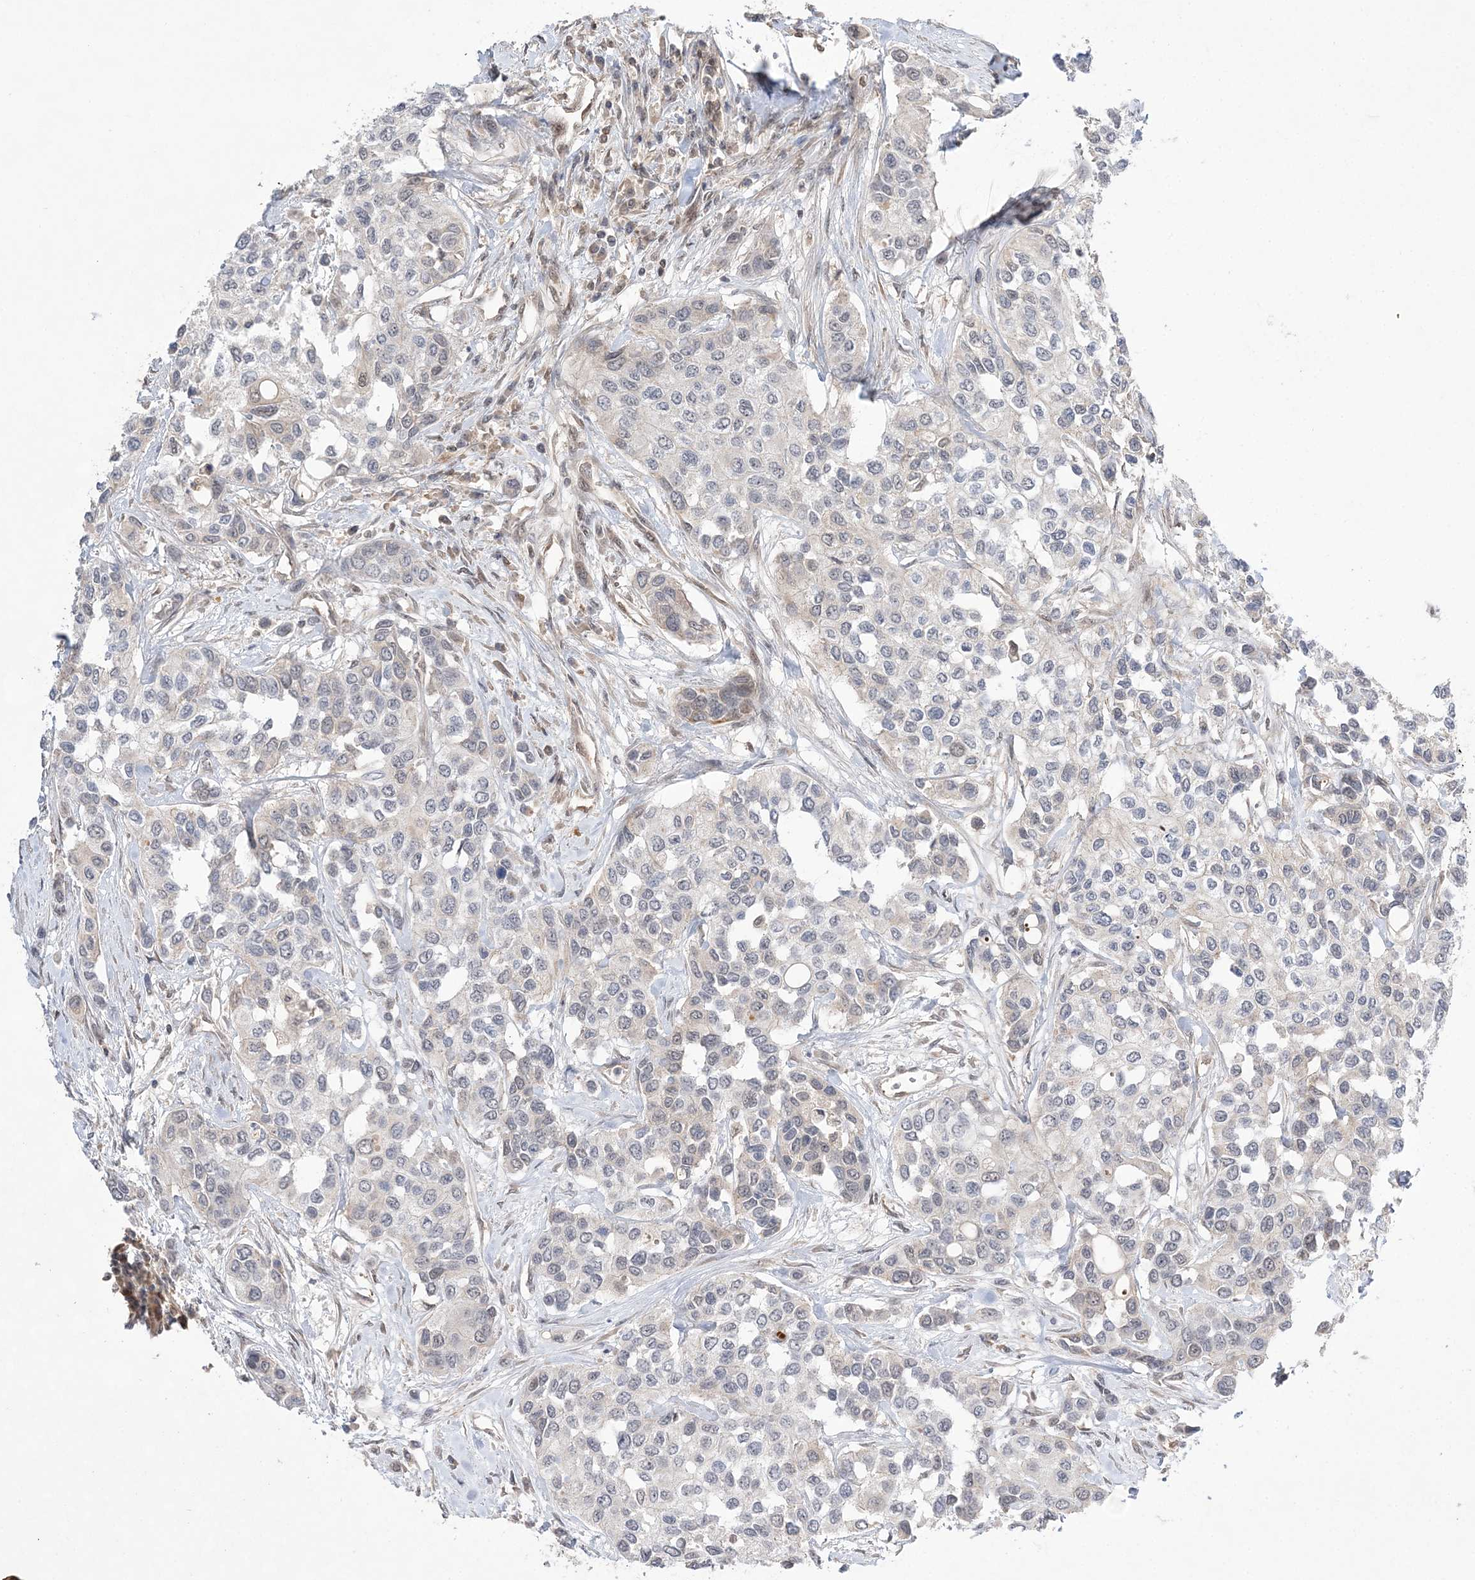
{"staining": {"intensity": "negative", "quantity": "none", "location": "none"}, "tissue": "urothelial cancer", "cell_type": "Tumor cells", "image_type": "cancer", "snomed": [{"axis": "morphology", "description": "Normal tissue, NOS"}, {"axis": "morphology", "description": "Urothelial carcinoma, High grade"}, {"axis": "topography", "description": "Vascular tissue"}, {"axis": "topography", "description": "Urinary bladder"}], "caption": "Protein analysis of urothelial cancer exhibits no significant positivity in tumor cells. (Immunohistochemistry, brightfield microscopy, high magnification).", "gene": "TMEM132B", "patient": {"sex": "female", "age": 56}}